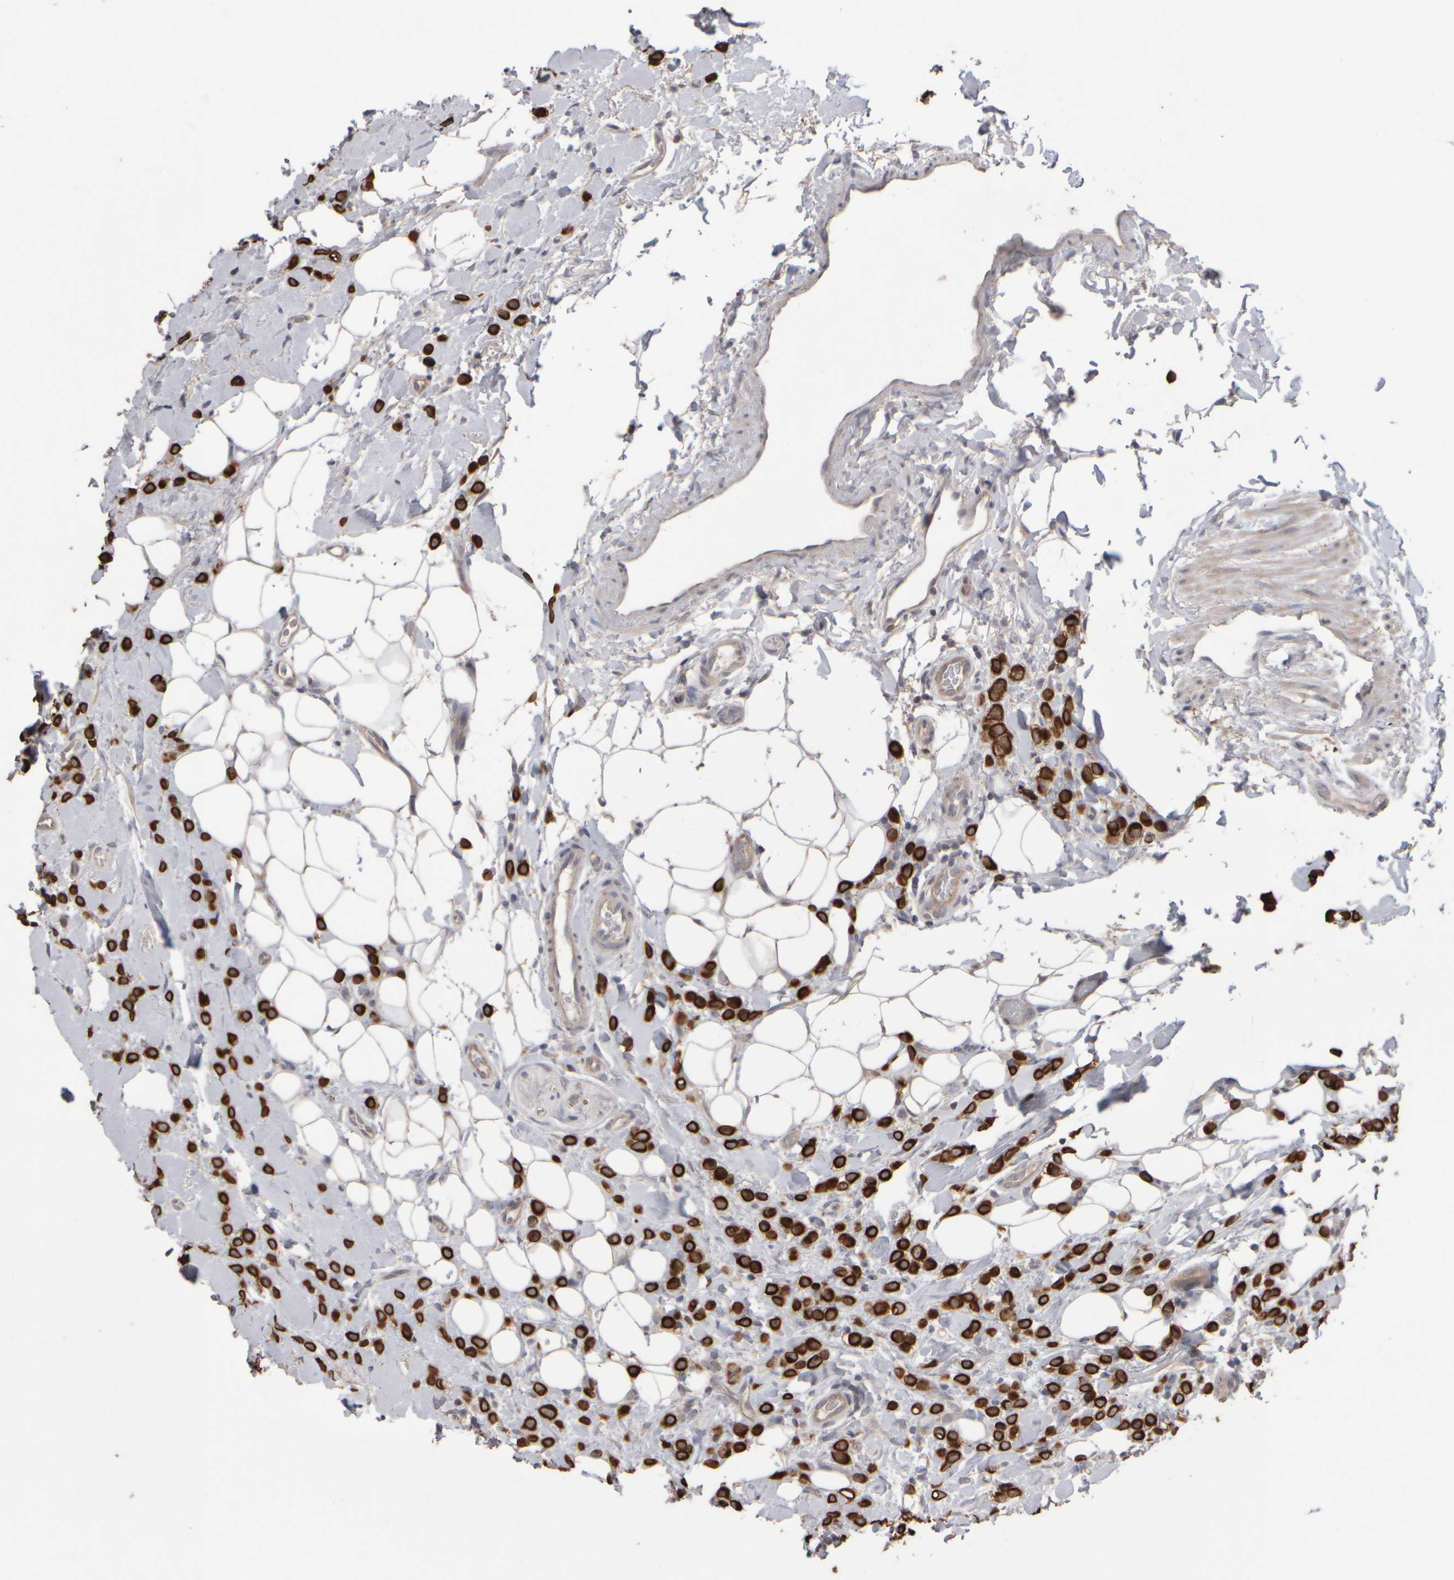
{"staining": {"intensity": "strong", "quantity": ">75%", "location": "cytoplasmic/membranous"}, "tissue": "breast cancer", "cell_type": "Tumor cells", "image_type": "cancer", "snomed": [{"axis": "morphology", "description": "Normal tissue, NOS"}, {"axis": "morphology", "description": "Lobular carcinoma"}, {"axis": "topography", "description": "Breast"}], "caption": "Immunohistochemical staining of human breast lobular carcinoma exhibits strong cytoplasmic/membranous protein staining in about >75% of tumor cells.", "gene": "EPHX2", "patient": {"sex": "female", "age": 50}}